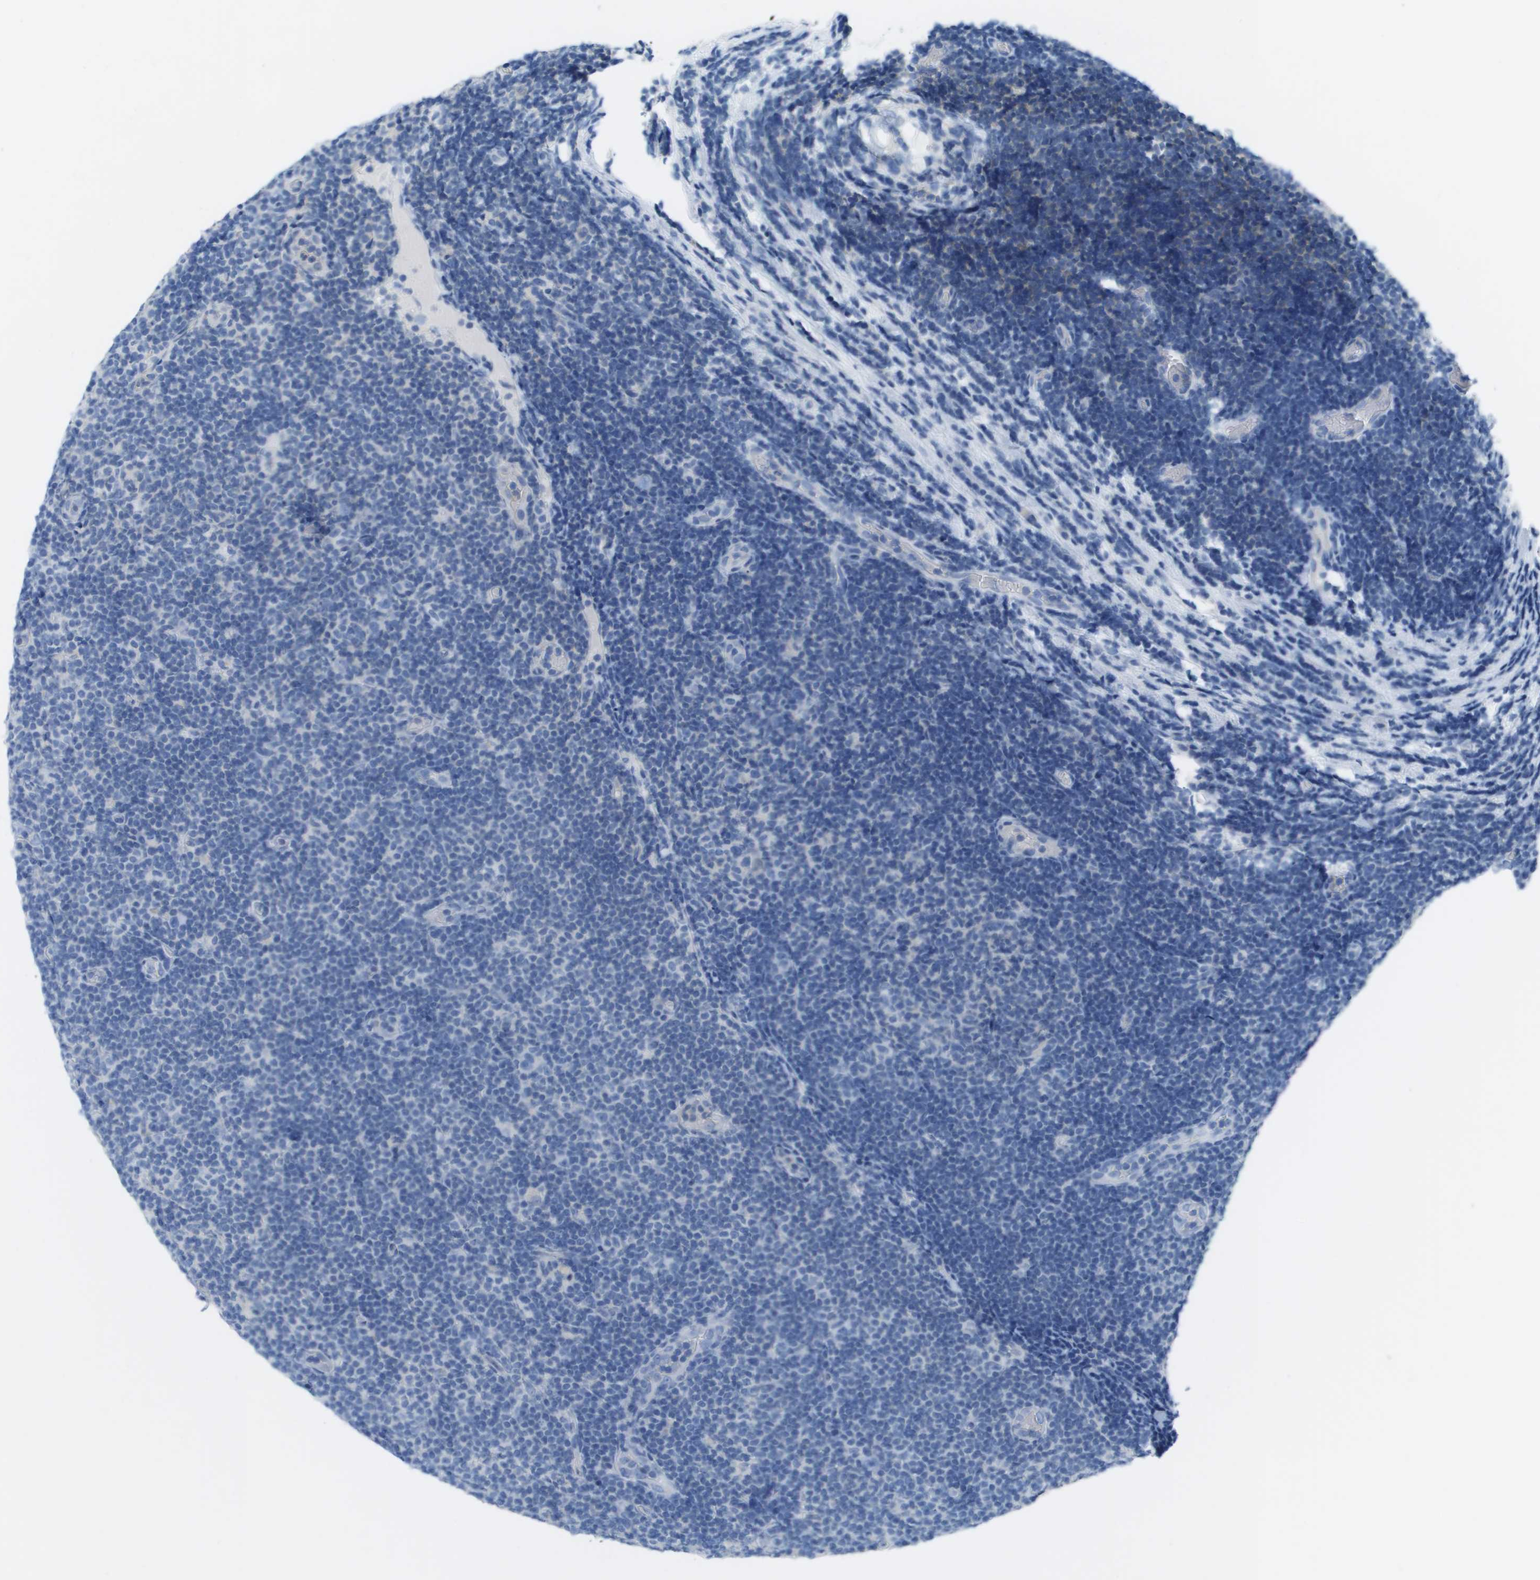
{"staining": {"intensity": "negative", "quantity": "none", "location": "none"}, "tissue": "lymphoma", "cell_type": "Tumor cells", "image_type": "cancer", "snomed": [{"axis": "morphology", "description": "Malignant lymphoma, non-Hodgkin's type, Low grade"}, {"axis": "topography", "description": "Lymph node"}], "caption": "The image demonstrates no staining of tumor cells in malignant lymphoma, non-Hodgkin's type (low-grade).", "gene": "CD46", "patient": {"sex": "male", "age": 83}}